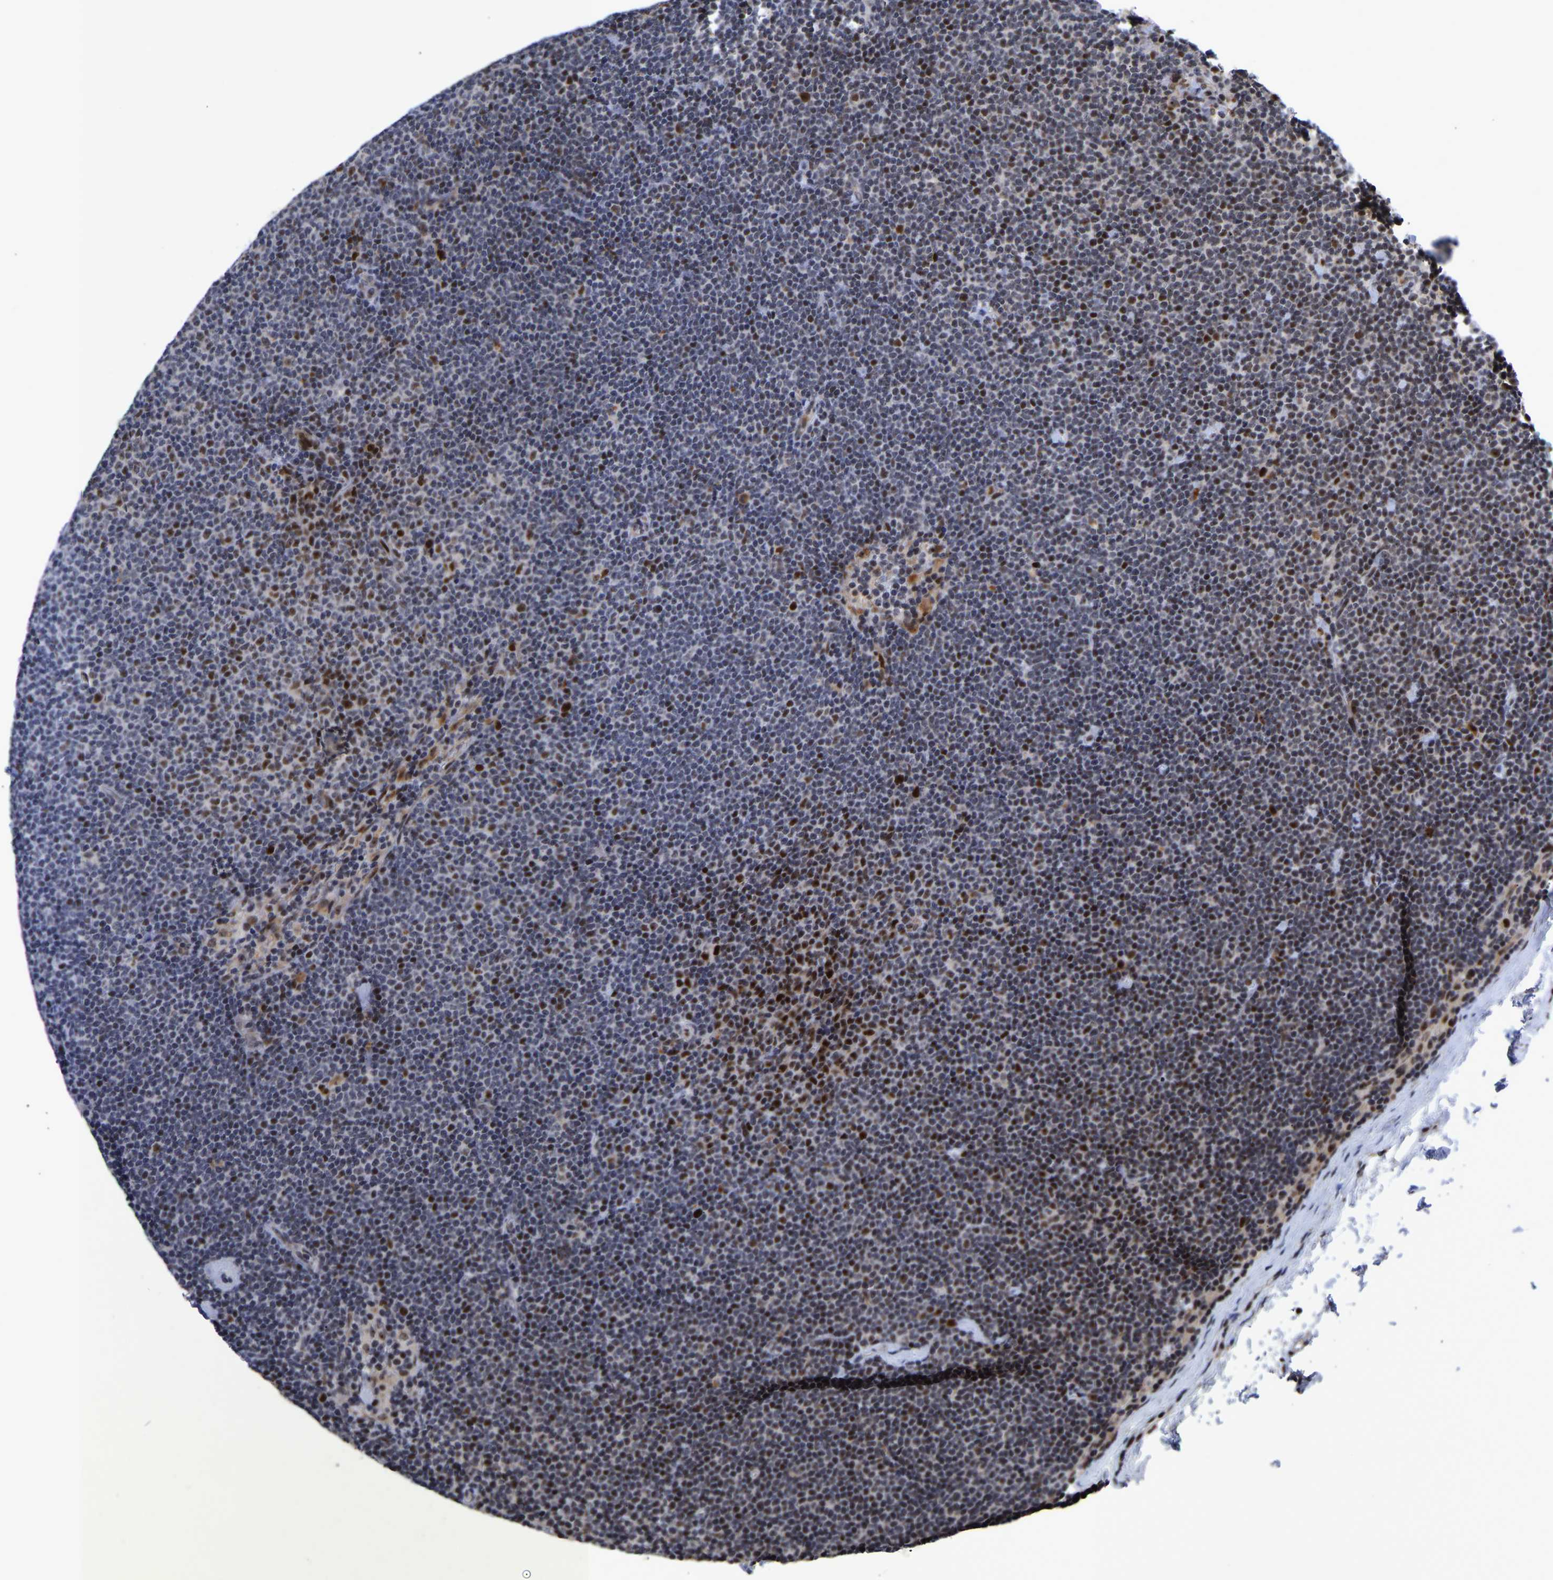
{"staining": {"intensity": "strong", "quantity": "25%-75%", "location": "nuclear"}, "tissue": "lymphoma", "cell_type": "Tumor cells", "image_type": "cancer", "snomed": [{"axis": "morphology", "description": "Malignant lymphoma, non-Hodgkin's type, Low grade"}, {"axis": "topography", "description": "Lymph node"}], "caption": "Immunohistochemical staining of malignant lymphoma, non-Hodgkin's type (low-grade) reveals high levels of strong nuclear protein staining in about 25%-75% of tumor cells.", "gene": "JUNB", "patient": {"sex": "female", "age": 53}}